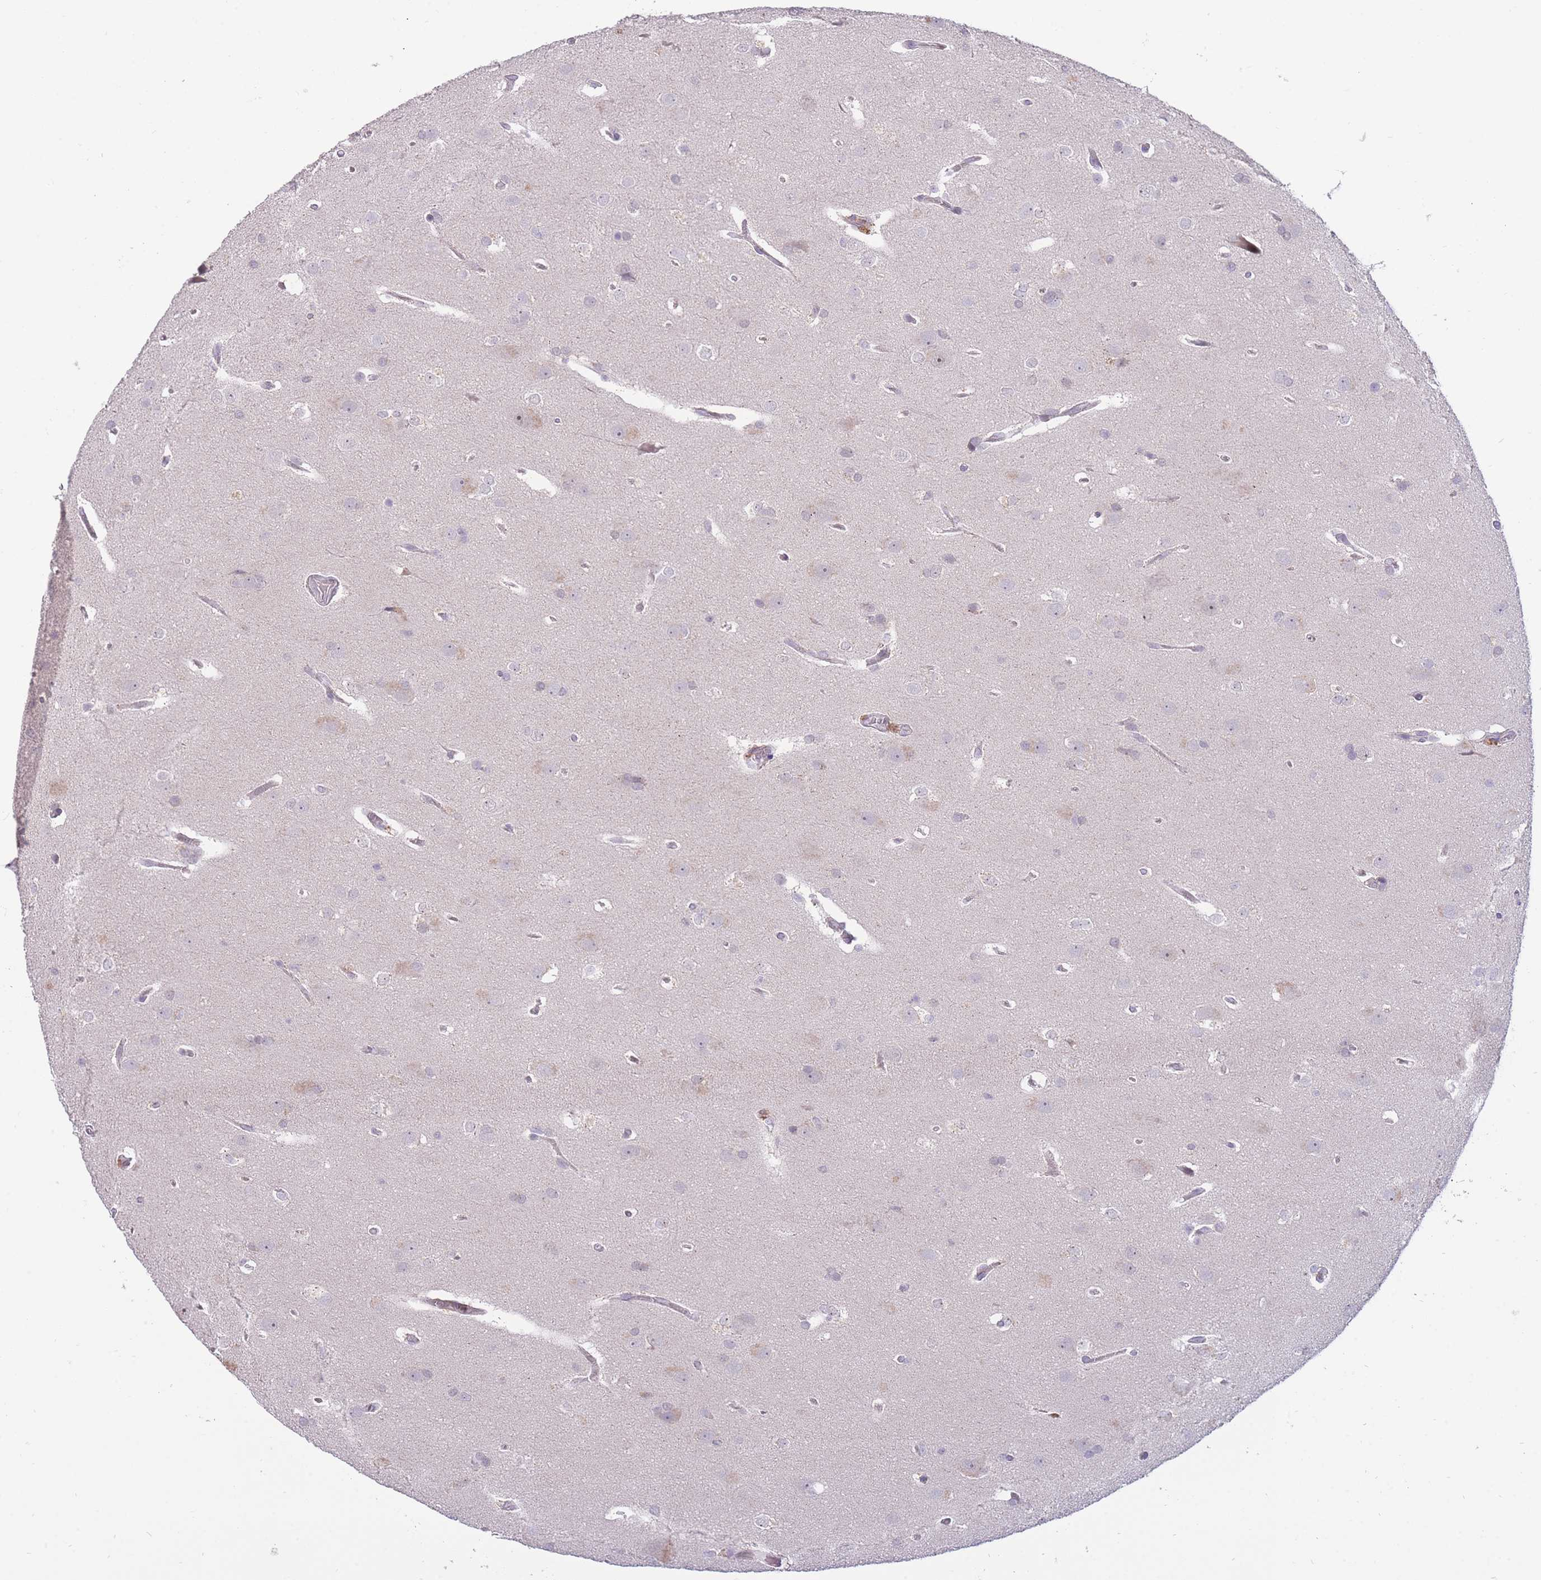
{"staining": {"intensity": "negative", "quantity": "none", "location": "none"}, "tissue": "glioma", "cell_type": "Tumor cells", "image_type": "cancer", "snomed": [{"axis": "morphology", "description": "Glioma, malignant, Low grade"}, {"axis": "topography", "description": "Brain"}], "caption": "High magnification brightfield microscopy of glioma stained with DAB (brown) and counterstained with hematoxylin (blue): tumor cells show no significant positivity.", "gene": "MCIDAS", "patient": {"sex": "female", "age": 32}}